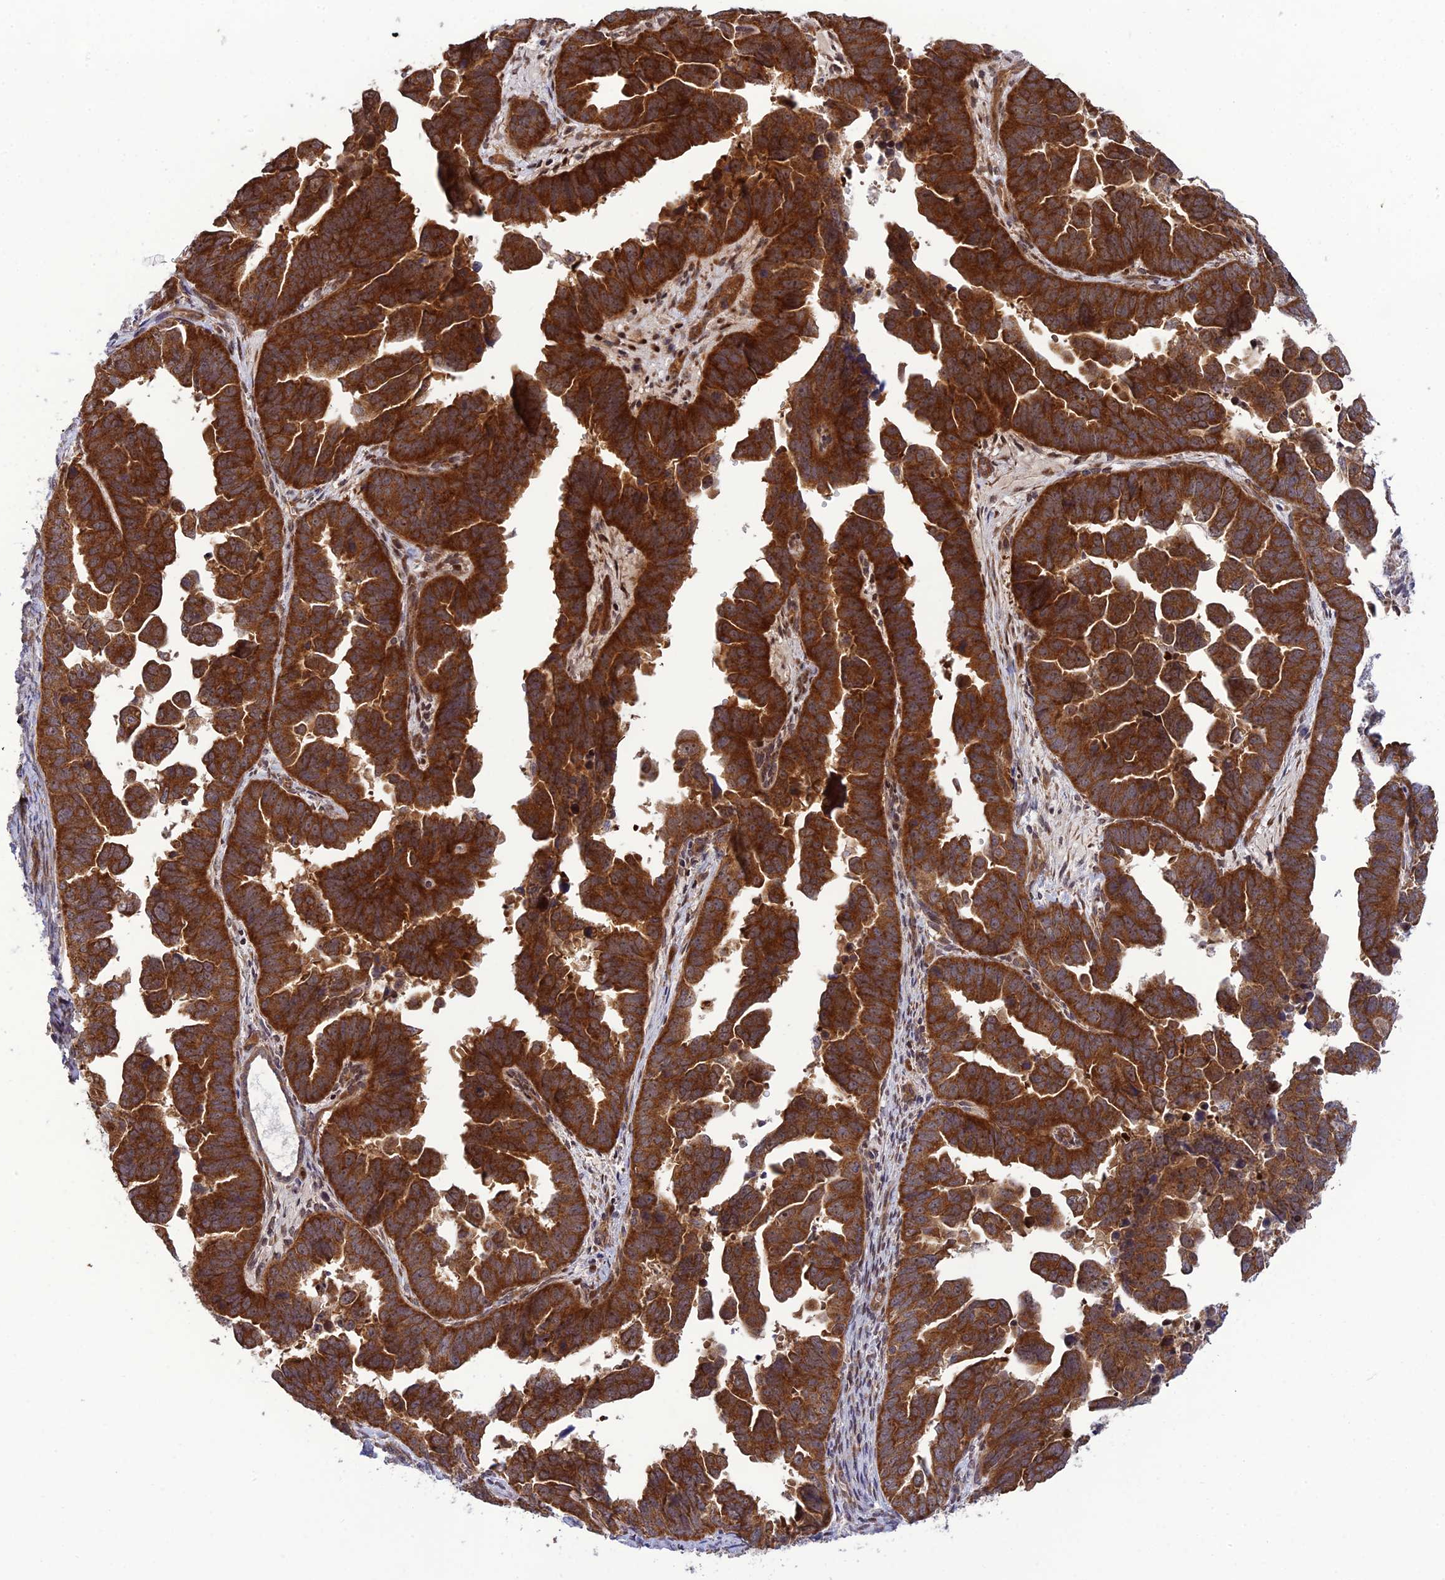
{"staining": {"intensity": "strong", "quantity": ">75%", "location": "cytoplasmic/membranous"}, "tissue": "endometrial cancer", "cell_type": "Tumor cells", "image_type": "cancer", "snomed": [{"axis": "morphology", "description": "Adenocarcinoma, NOS"}, {"axis": "topography", "description": "Endometrium"}], "caption": "Tumor cells reveal strong cytoplasmic/membranous positivity in approximately >75% of cells in adenocarcinoma (endometrial). (IHC, brightfield microscopy, high magnification).", "gene": "PLEKHG2", "patient": {"sex": "female", "age": 75}}